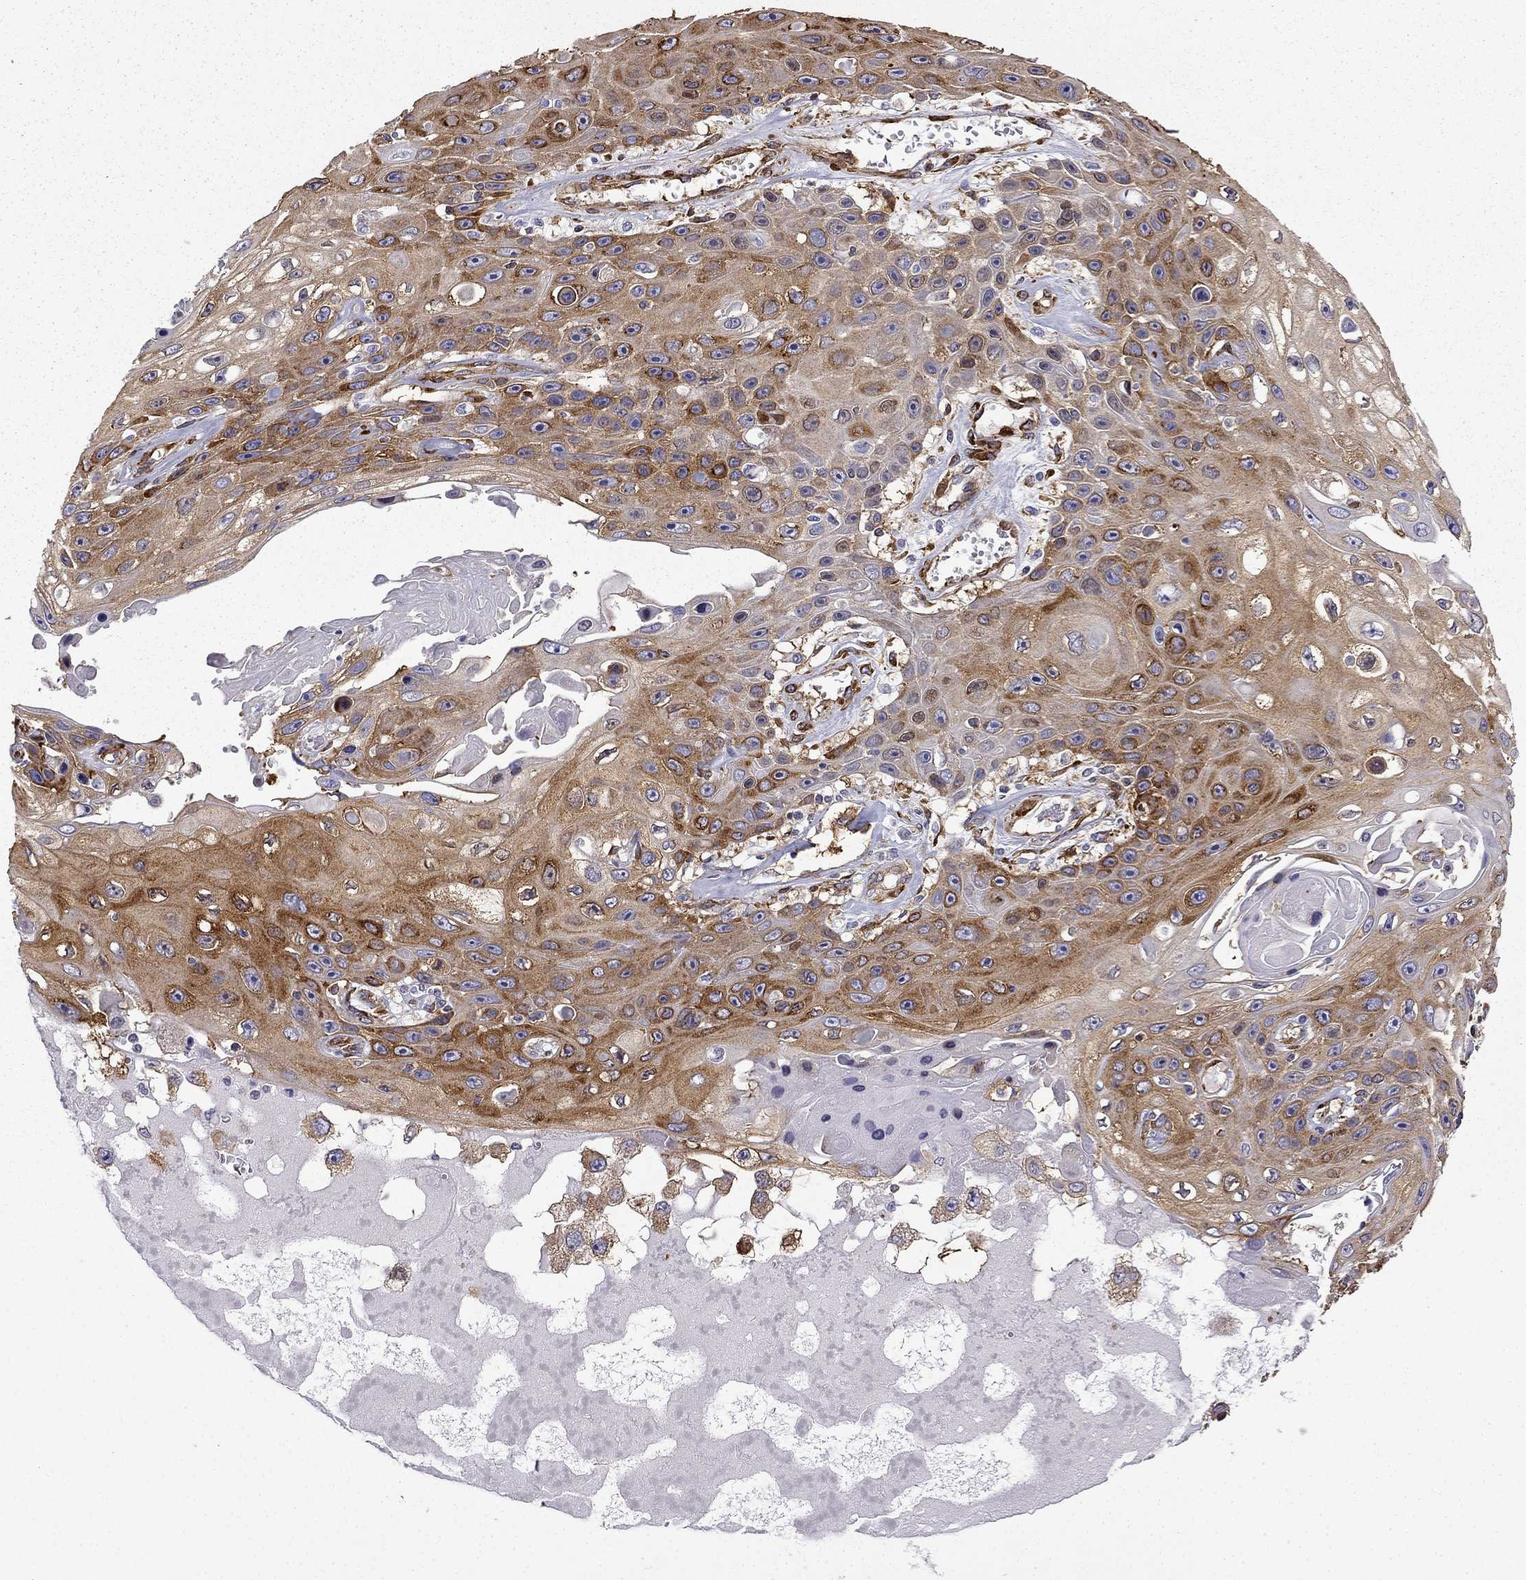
{"staining": {"intensity": "strong", "quantity": ">75%", "location": "cytoplasmic/membranous"}, "tissue": "skin cancer", "cell_type": "Tumor cells", "image_type": "cancer", "snomed": [{"axis": "morphology", "description": "Squamous cell carcinoma, NOS"}, {"axis": "topography", "description": "Skin"}], "caption": "Approximately >75% of tumor cells in human skin cancer display strong cytoplasmic/membranous protein staining as visualized by brown immunohistochemical staining.", "gene": "MAP4", "patient": {"sex": "male", "age": 82}}